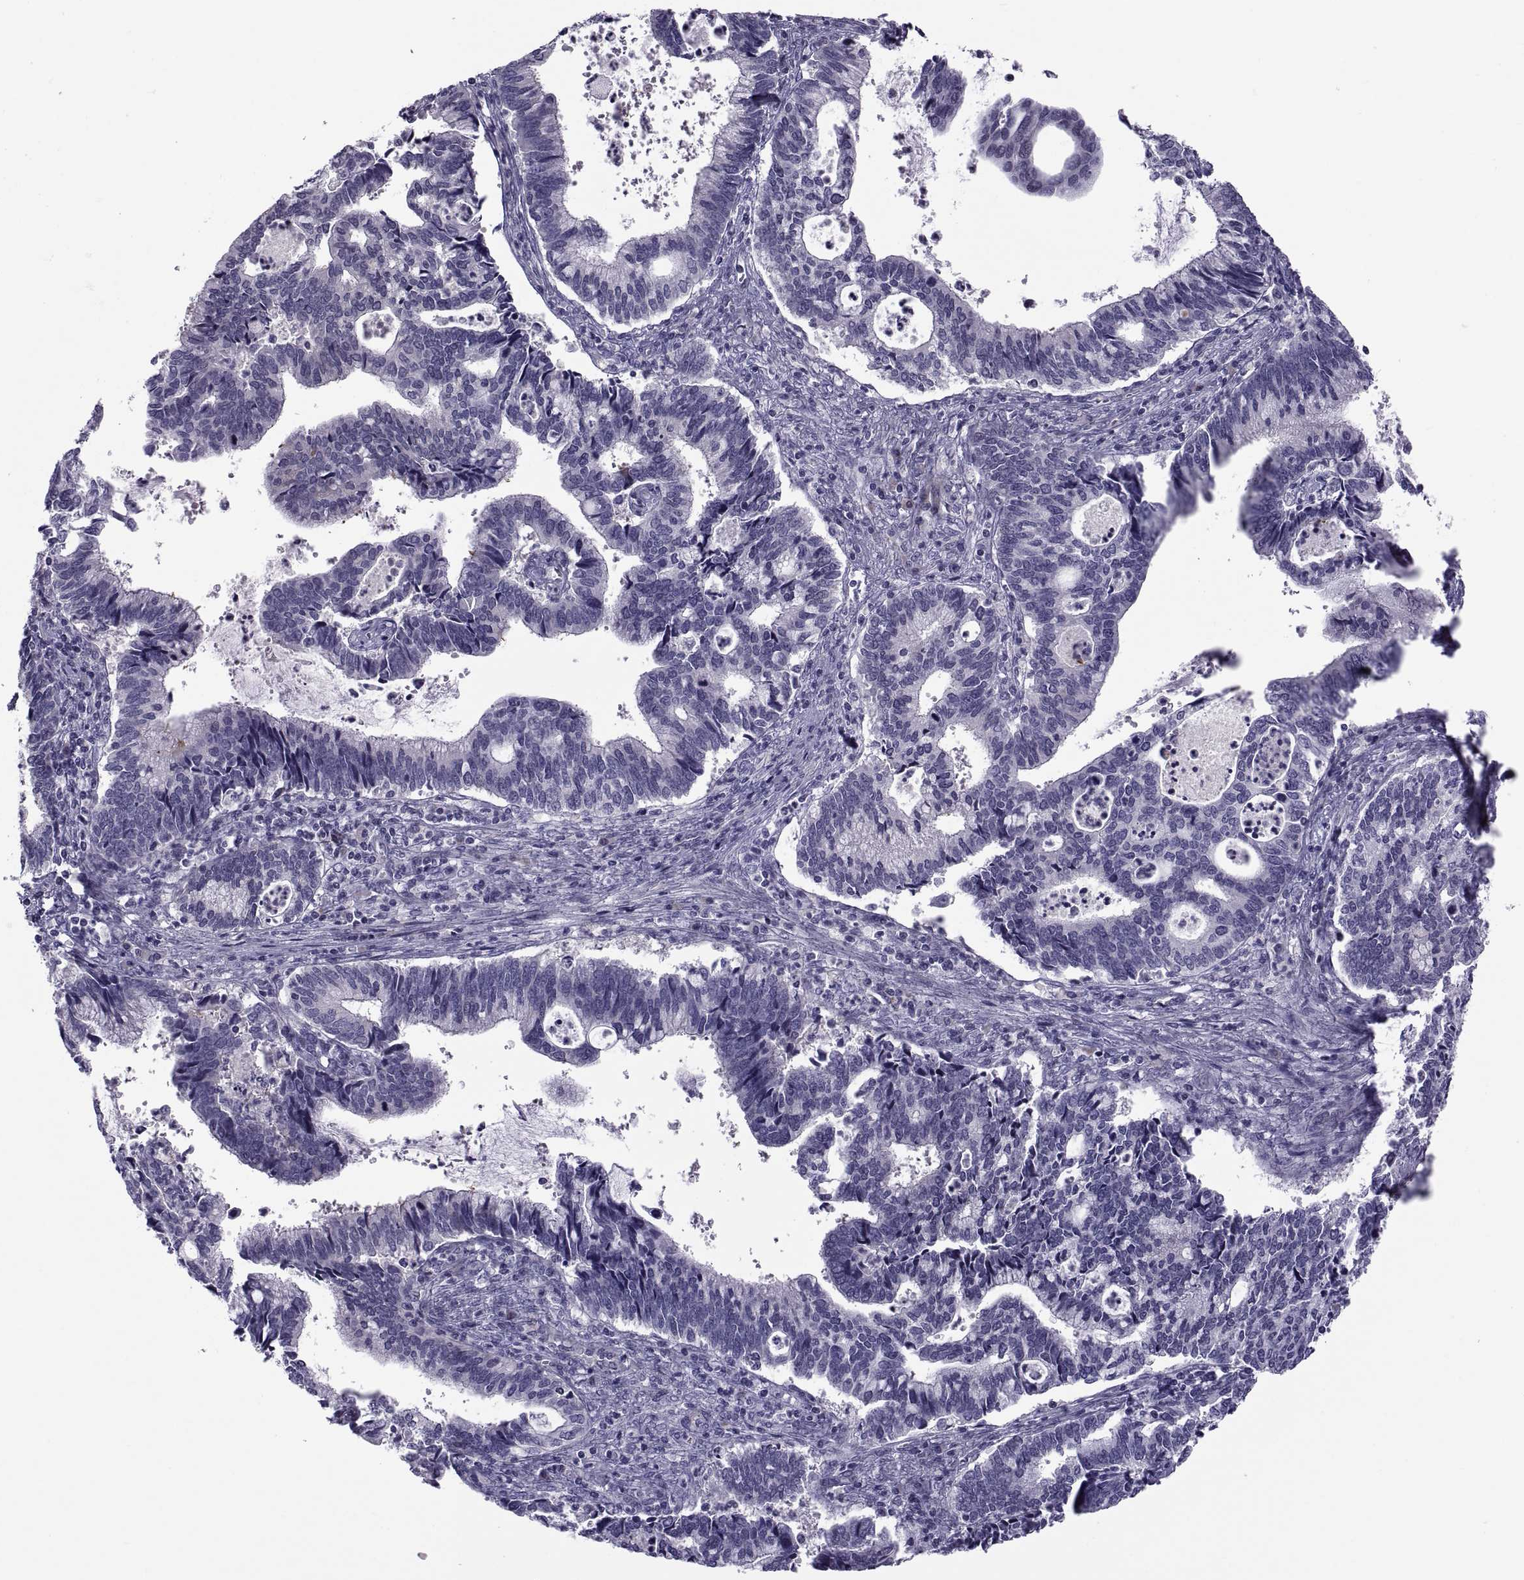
{"staining": {"intensity": "negative", "quantity": "none", "location": "none"}, "tissue": "cervical cancer", "cell_type": "Tumor cells", "image_type": "cancer", "snomed": [{"axis": "morphology", "description": "Adenocarcinoma, NOS"}, {"axis": "topography", "description": "Cervix"}], "caption": "An image of cervical cancer (adenocarcinoma) stained for a protein demonstrates no brown staining in tumor cells.", "gene": "TMEM158", "patient": {"sex": "female", "age": 42}}